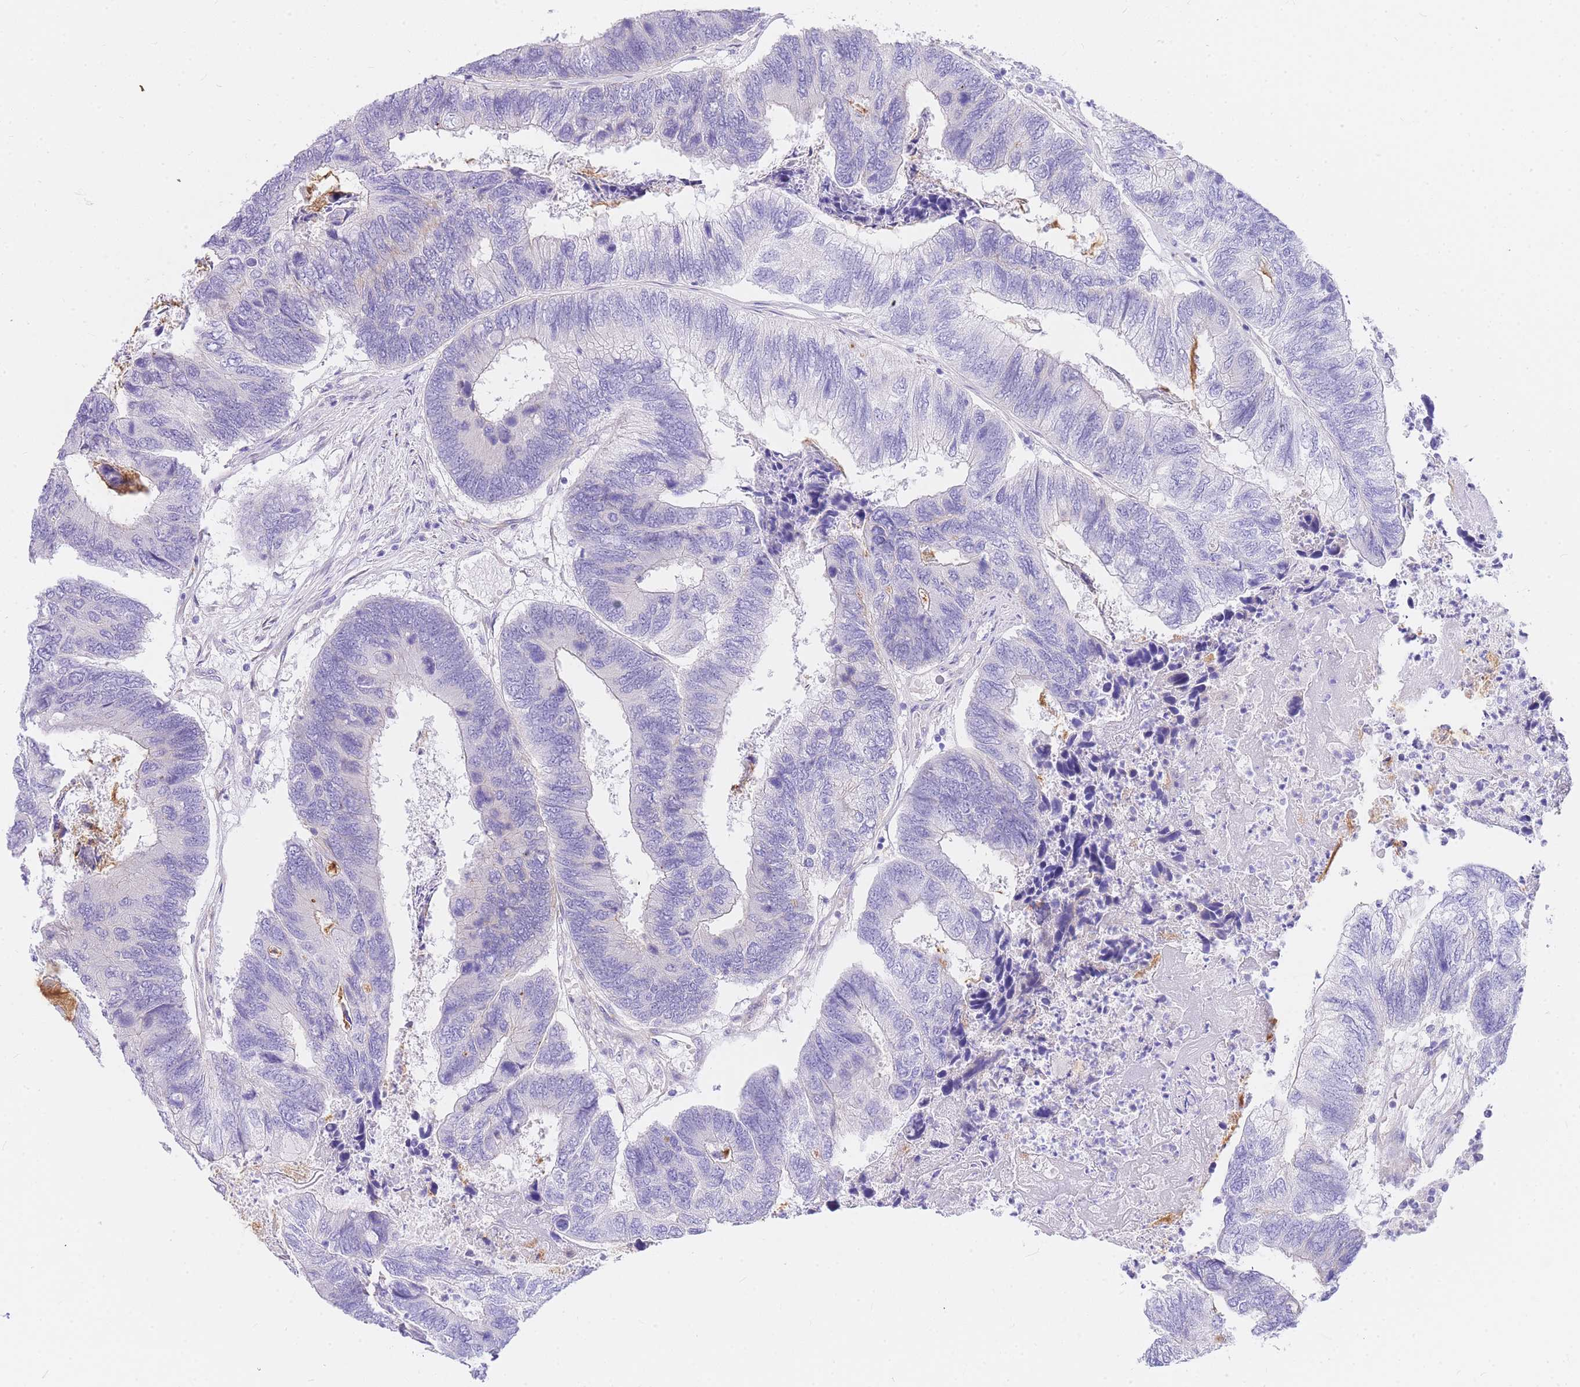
{"staining": {"intensity": "negative", "quantity": "none", "location": "none"}, "tissue": "colorectal cancer", "cell_type": "Tumor cells", "image_type": "cancer", "snomed": [{"axis": "morphology", "description": "Adenocarcinoma, NOS"}, {"axis": "topography", "description": "Colon"}], "caption": "This is an immunohistochemistry (IHC) histopathology image of human adenocarcinoma (colorectal). There is no staining in tumor cells.", "gene": "SRSF12", "patient": {"sex": "female", "age": 67}}